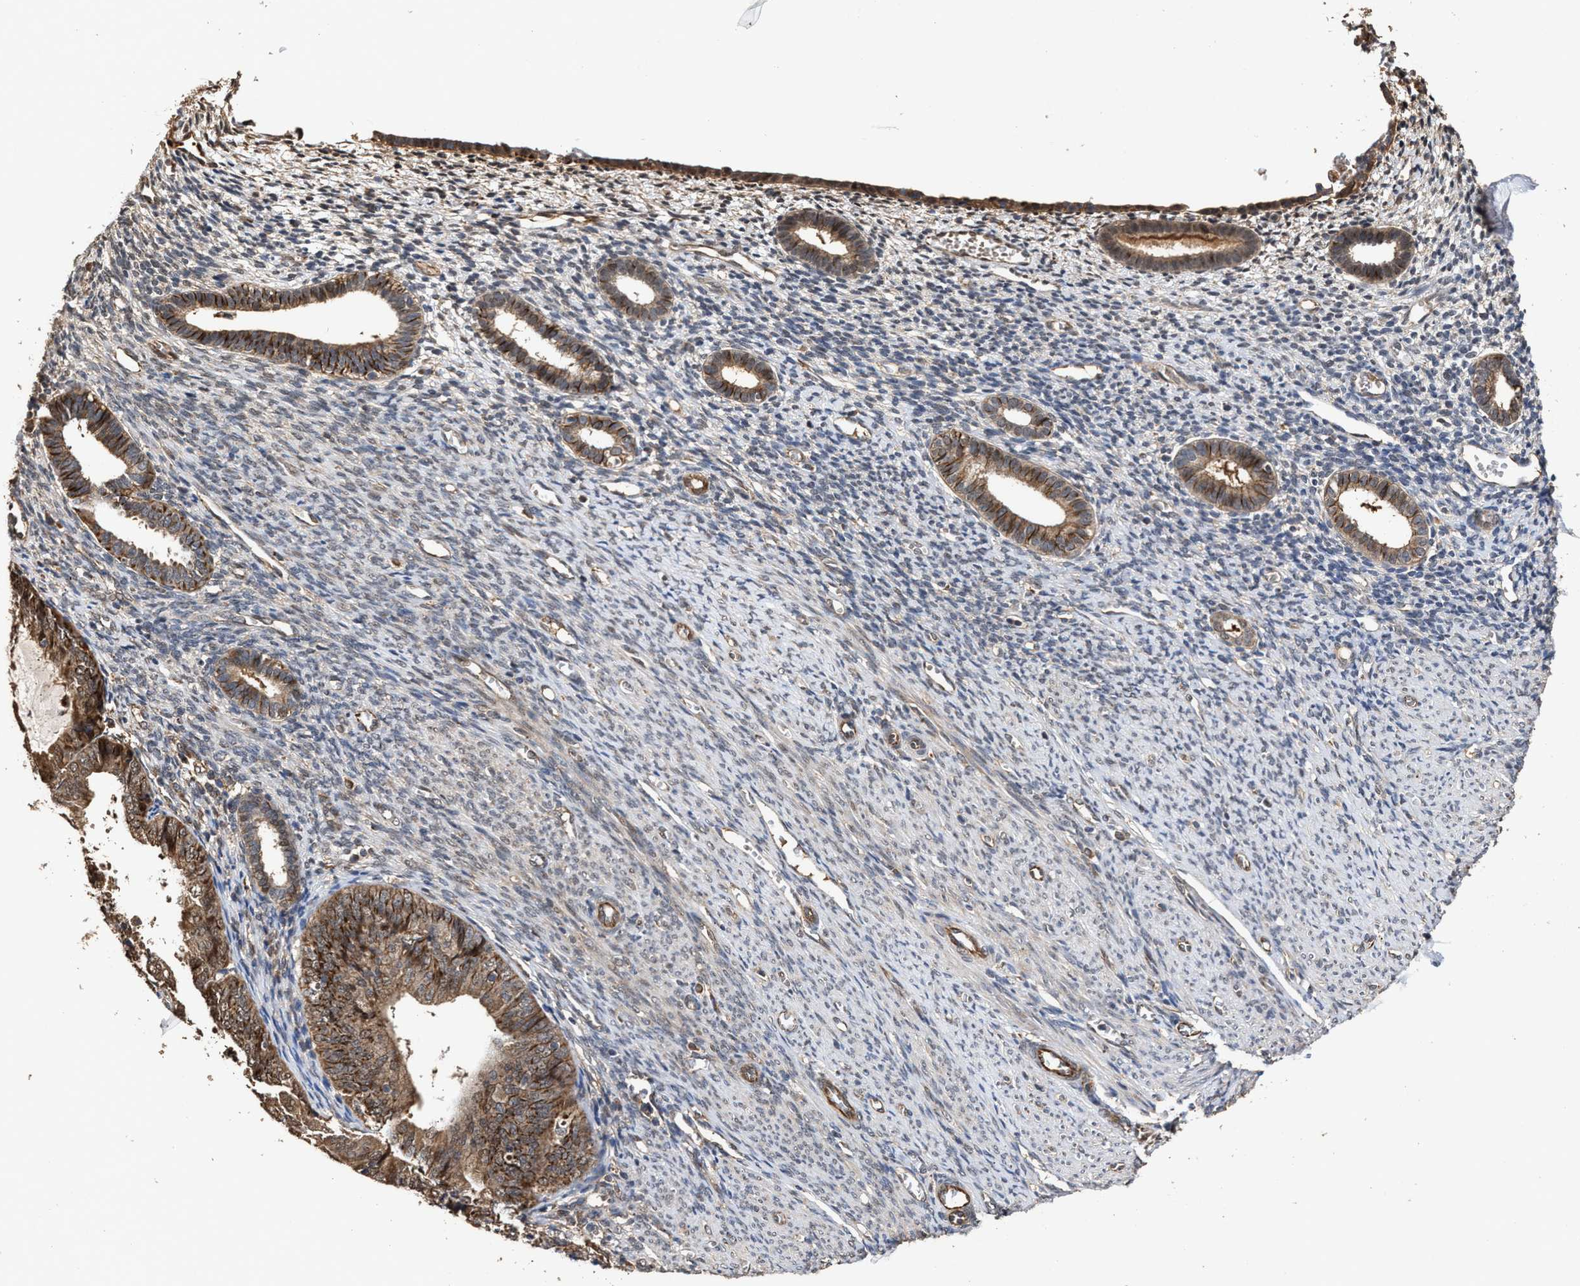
{"staining": {"intensity": "moderate", "quantity": ">75%", "location": "cytoplasmic/membranous,nuclear"}, "tissue": "endometrium", "cell_type": "Cells in endometrial stroma", "image_type": "normal", "snomed": [{"axis": "morphology", "description": "Normal tissue, NOS"}, {"axis": "morphology", "description": "Adenocarcinoma, NOS"}, {"axis": "topography", "description": "Endometrium"}], "caption": "A high-resolution image shows IHC staining of normal endometrium, which exhibits moderate cytoplasmic/membranous,nuclear expression in approximately >75% of cells in endometrial stroma. (Brightfield microscopy of DAB IHC at high magnification).", "gene": "ZNHIT6", "patient": {"sex": "female", "age": 57}}